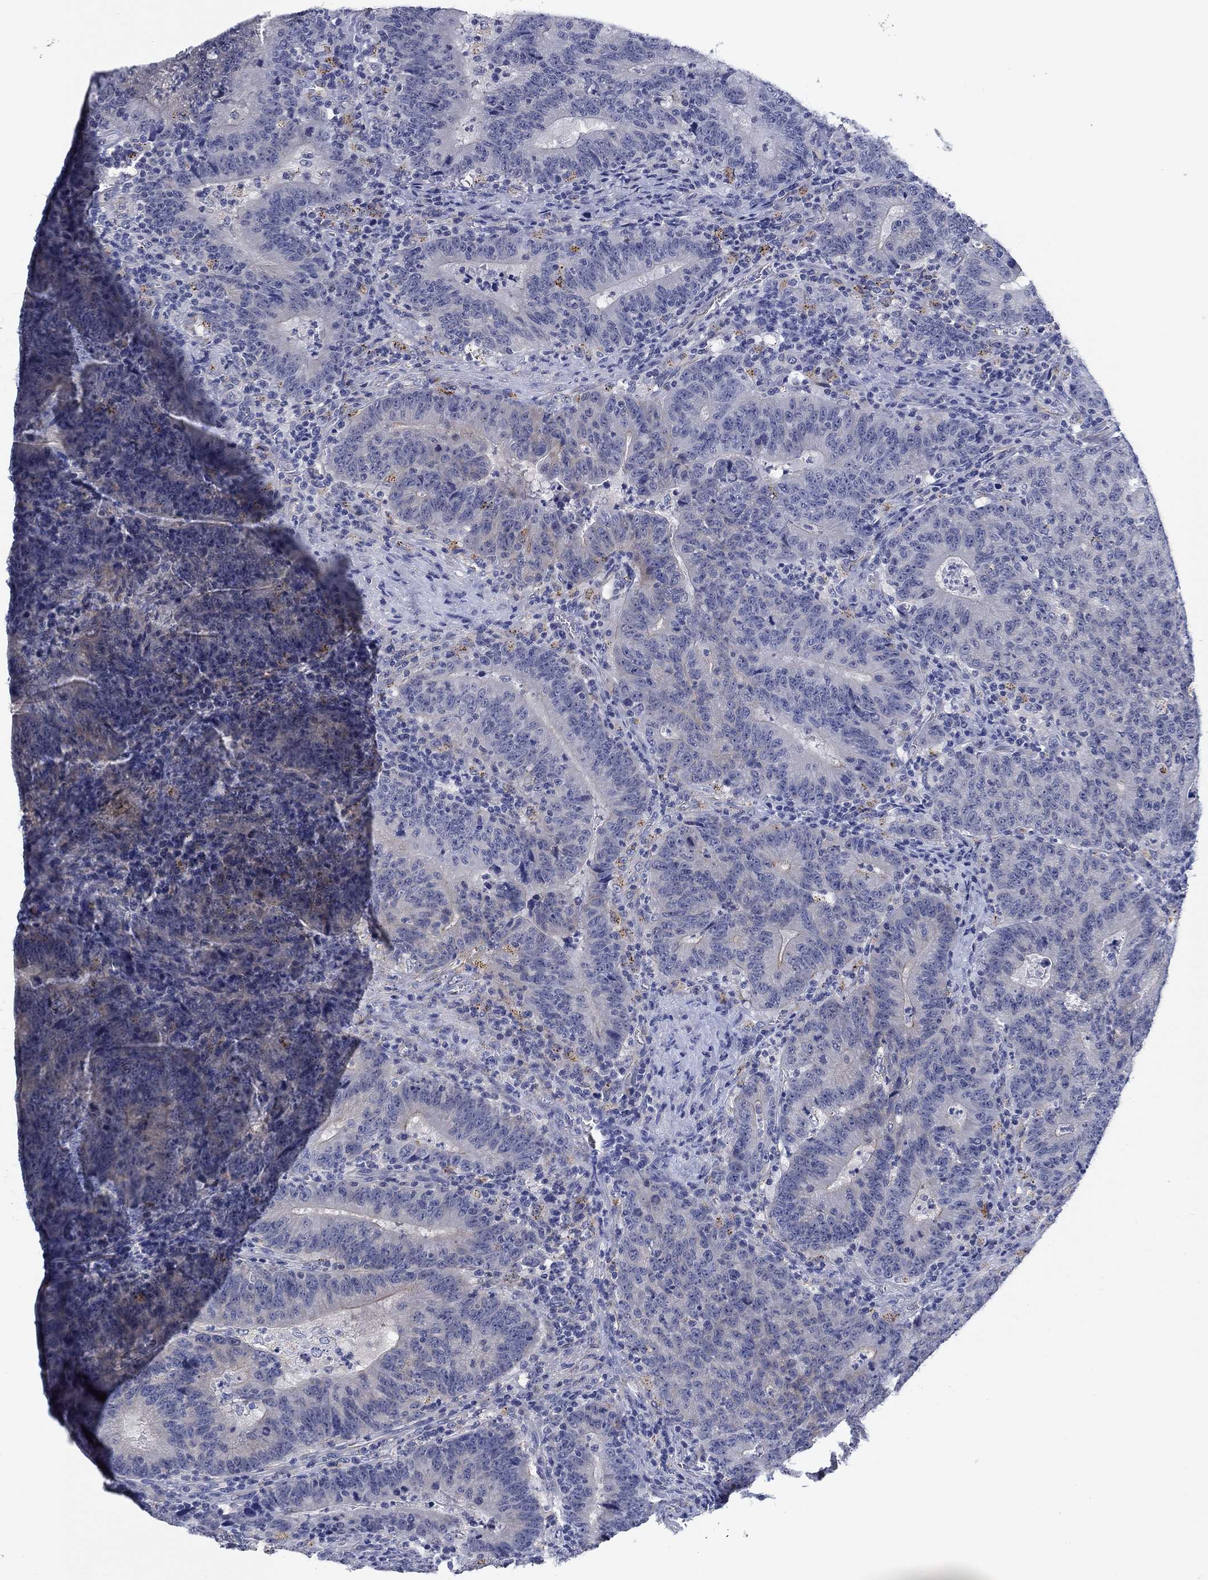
{"staining": {"intensity": "negative", "quantity": "none", "location": "none"}, "tissue": "colorectal cancer", "cell_type": "Tumor cells", "image_type": "cancer", "snomed": [{"axis": "morphology", "description": "Adenocarcinoma, NOS"}, {"axis": "topography", "description": "Colon"}], "caption": "The immunohistochemistry (IHC) micrograph has no significant positivity in tumor cells of colorectal cancer tissue.", "gene": "OTUB2", "patient": {"sex": "female", "age": 75}}